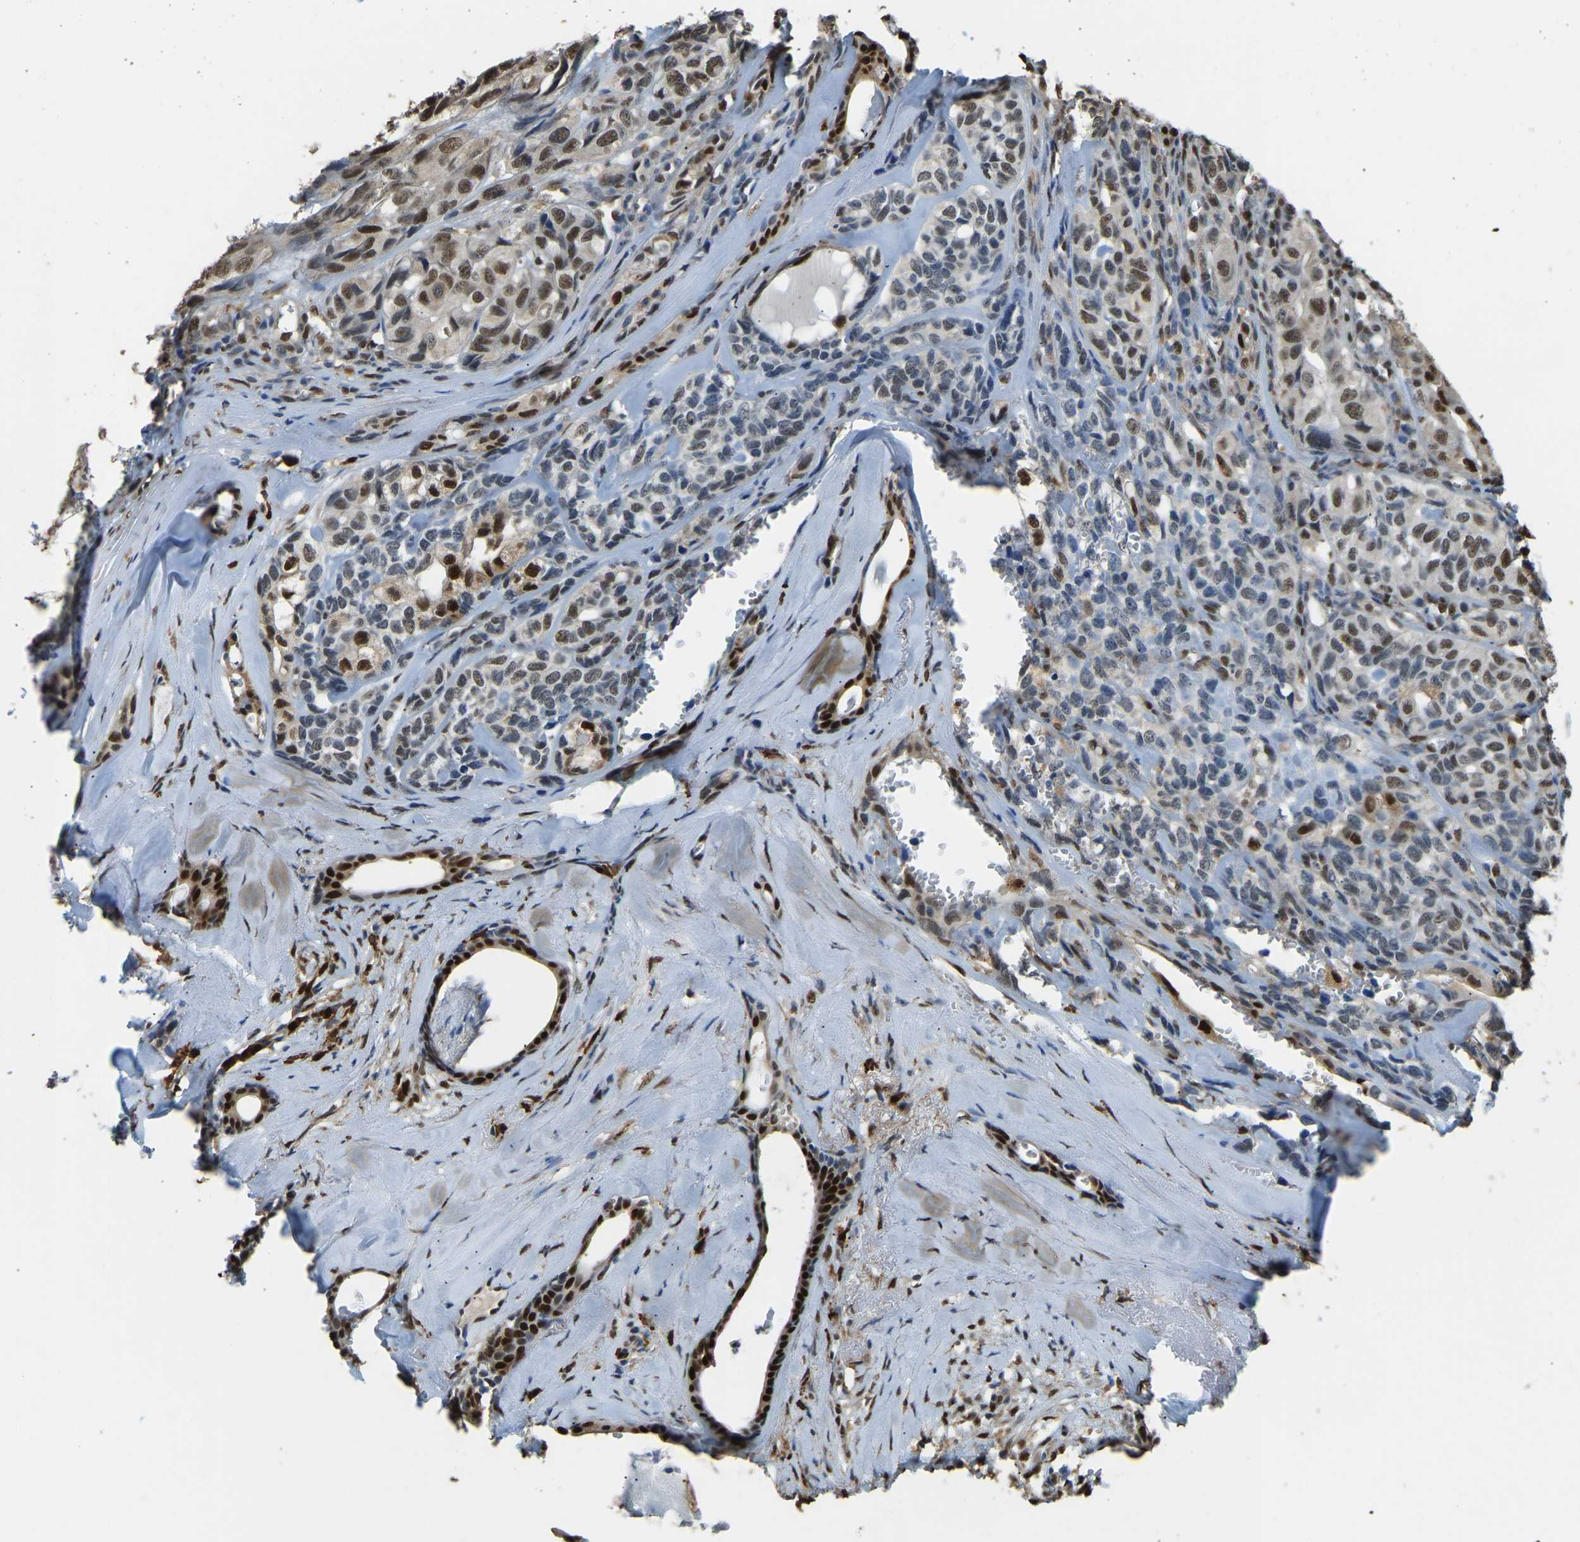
{"staining": {"intensity": "weak", "quantity": "25%-75%", "location": "nuclear"}, "tissue": "head and neck cancer", "cell_type": "Tumor cells", "image_type": "cancer", "snomed": [{"axis": "morphology", "description": "Adenocarcinoma, NOS"}, {"axis": "topography", "description": "Salivary gland, NOS"}, {"axis": "topography", "description": "Head-Neck"}], "caption": "Weak nuclear positivity is identified in about 25%-75% of tumor cells in adenocarcinoma (head and neck). The protein is shown in brown color, while the nuclei are stained blue.", "gene": "NANS", "patient": {"sex": "female", "age": 76}}